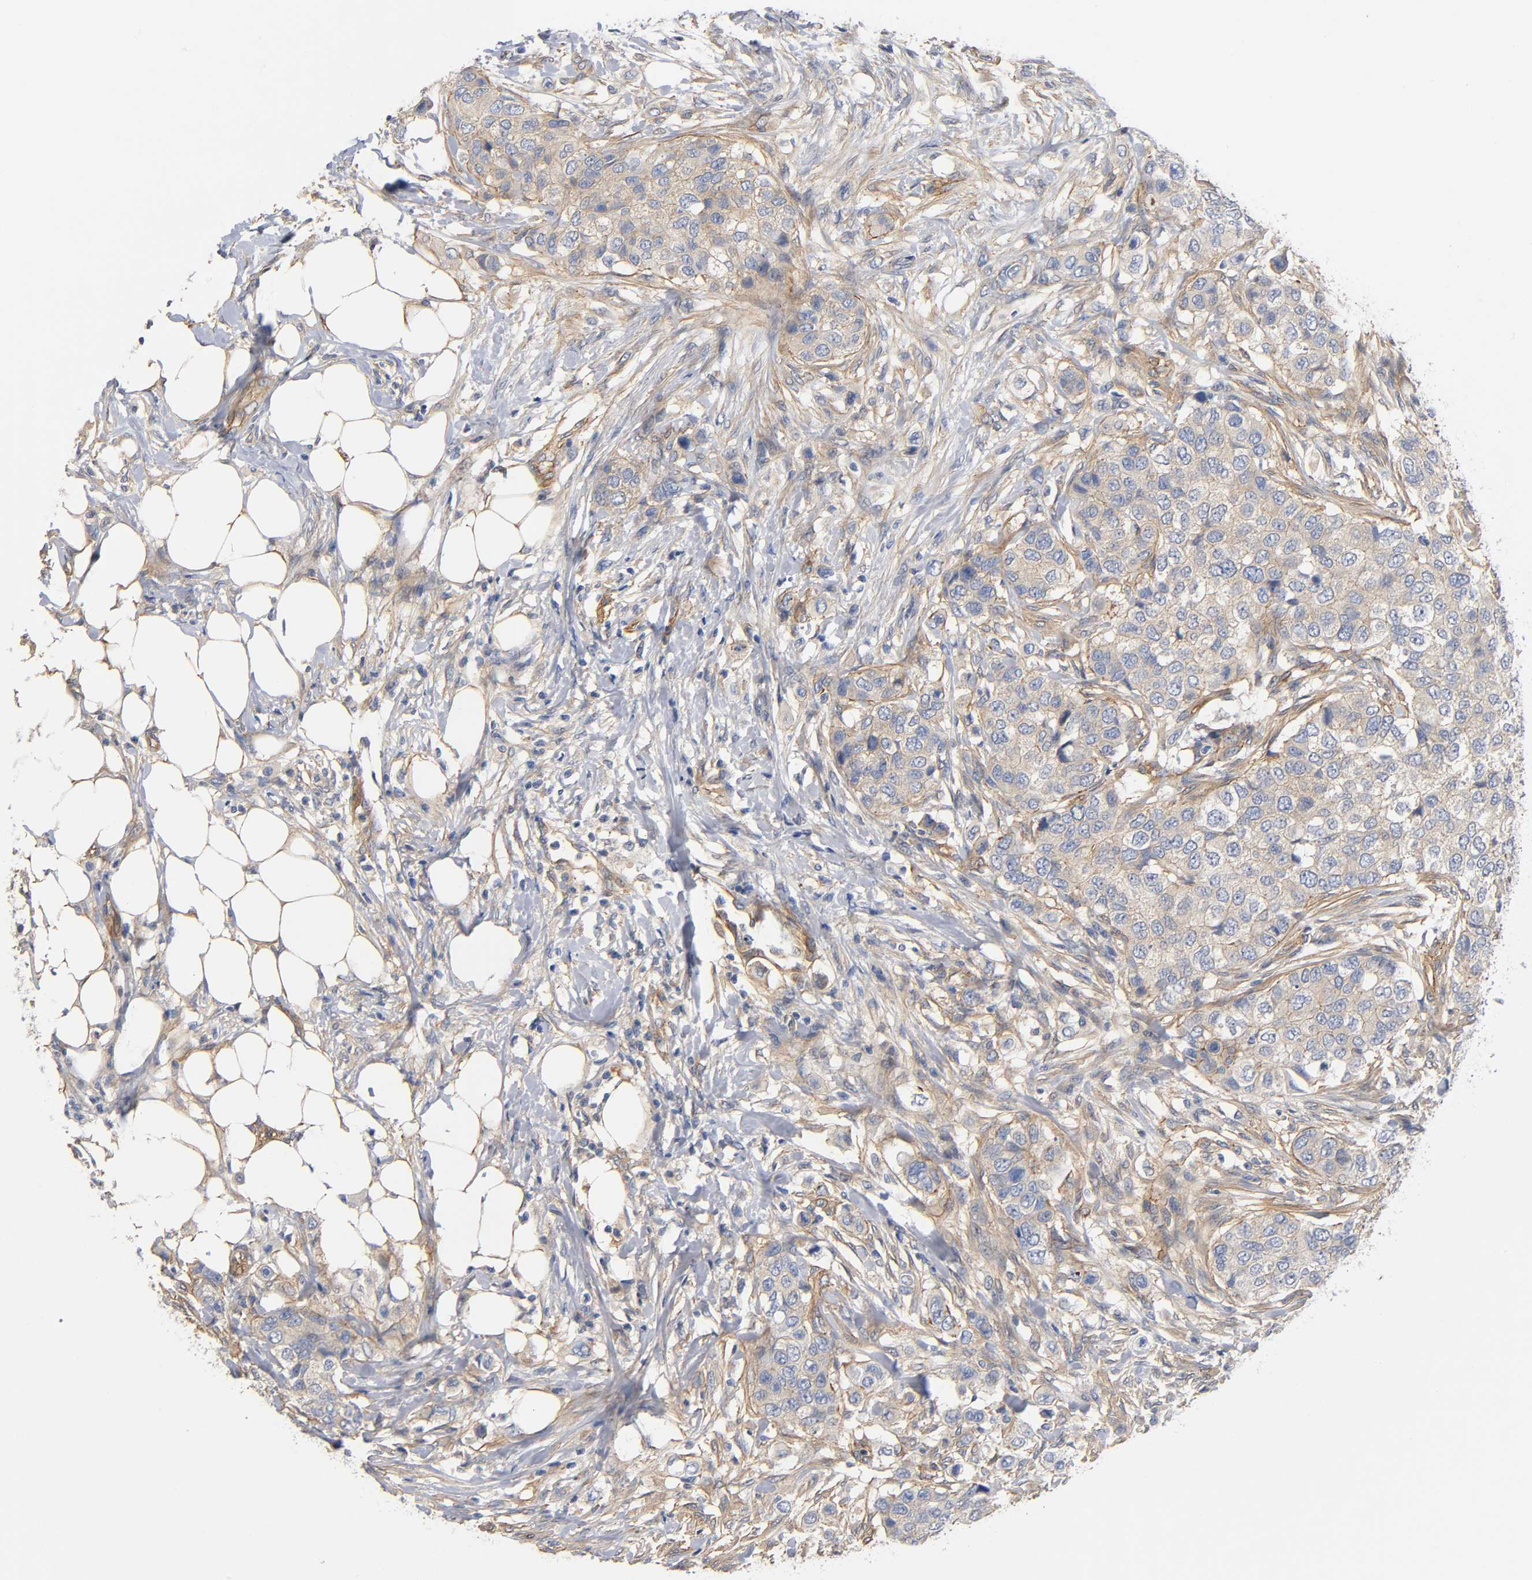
{"staining": {"intensity": "weak", "quantity": ">75%", "location": "cytoplasmic/membranous"}, "tissue": "breast cancer", "cell_type": "Tumor cells", "image_type": "cancer", "snomed": [{"axis": "morphology", "description": "Normal tissue, NOS"}, {"axis": "morphology", "description": "Duct carcinoma"}, {"axis": "topography", "description": "Breast"}], "caption": "A micrograph of human breast cancer (invasive ductal carcinoma) stained for a protein demonstrates weak cytoplasmic/membranous brown staining in tumor cells. Immunohistochemistry stains the protein of interest in brown and the nuclei are stained blue.", "gene": "MARS1", "patient": {"sex": "female", "age": 49}}